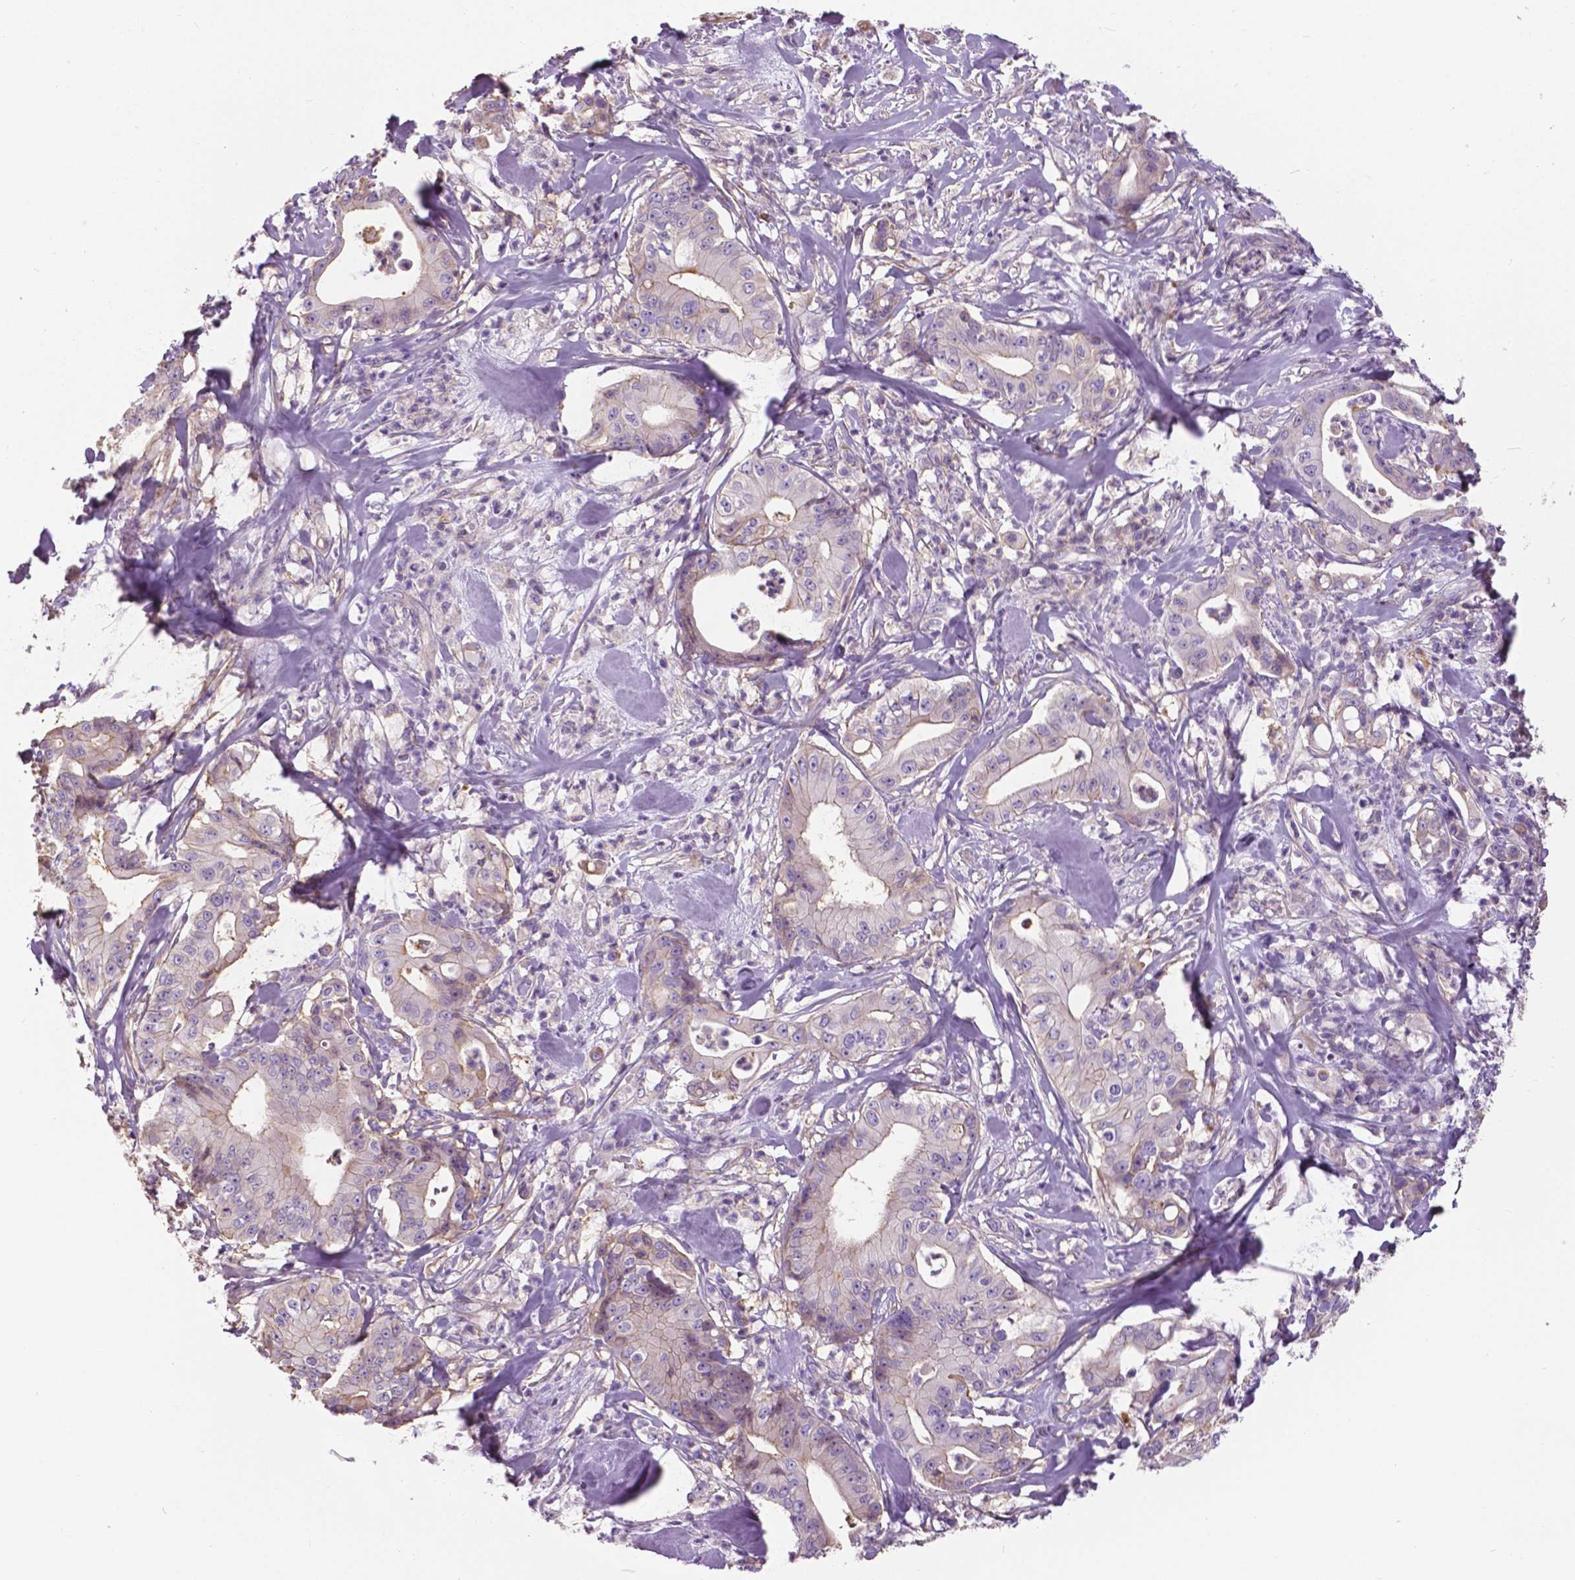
{"staining": {"intensity": "weak", "quantity": "<25%", "location": "cytoplasmic/membranous"}, "tissue": "pancreatic cancer", "cell_type": "Tumor cells", "image_type": "cancer", "snomed": [{"axis": "morphology", "description": "Adenocarcinoma, NOS"}, {"axis": "topography", "description": "Pancreas"}], "caption": "This image is of adenocarcinoma (pancreatic) stained with IHC to label a protein in brown with the nuclei are counter-stained blue. There is no positivity in tumor cells.", "gene": "ANXA13", "patient": {"sex": "male", "age": 71}}